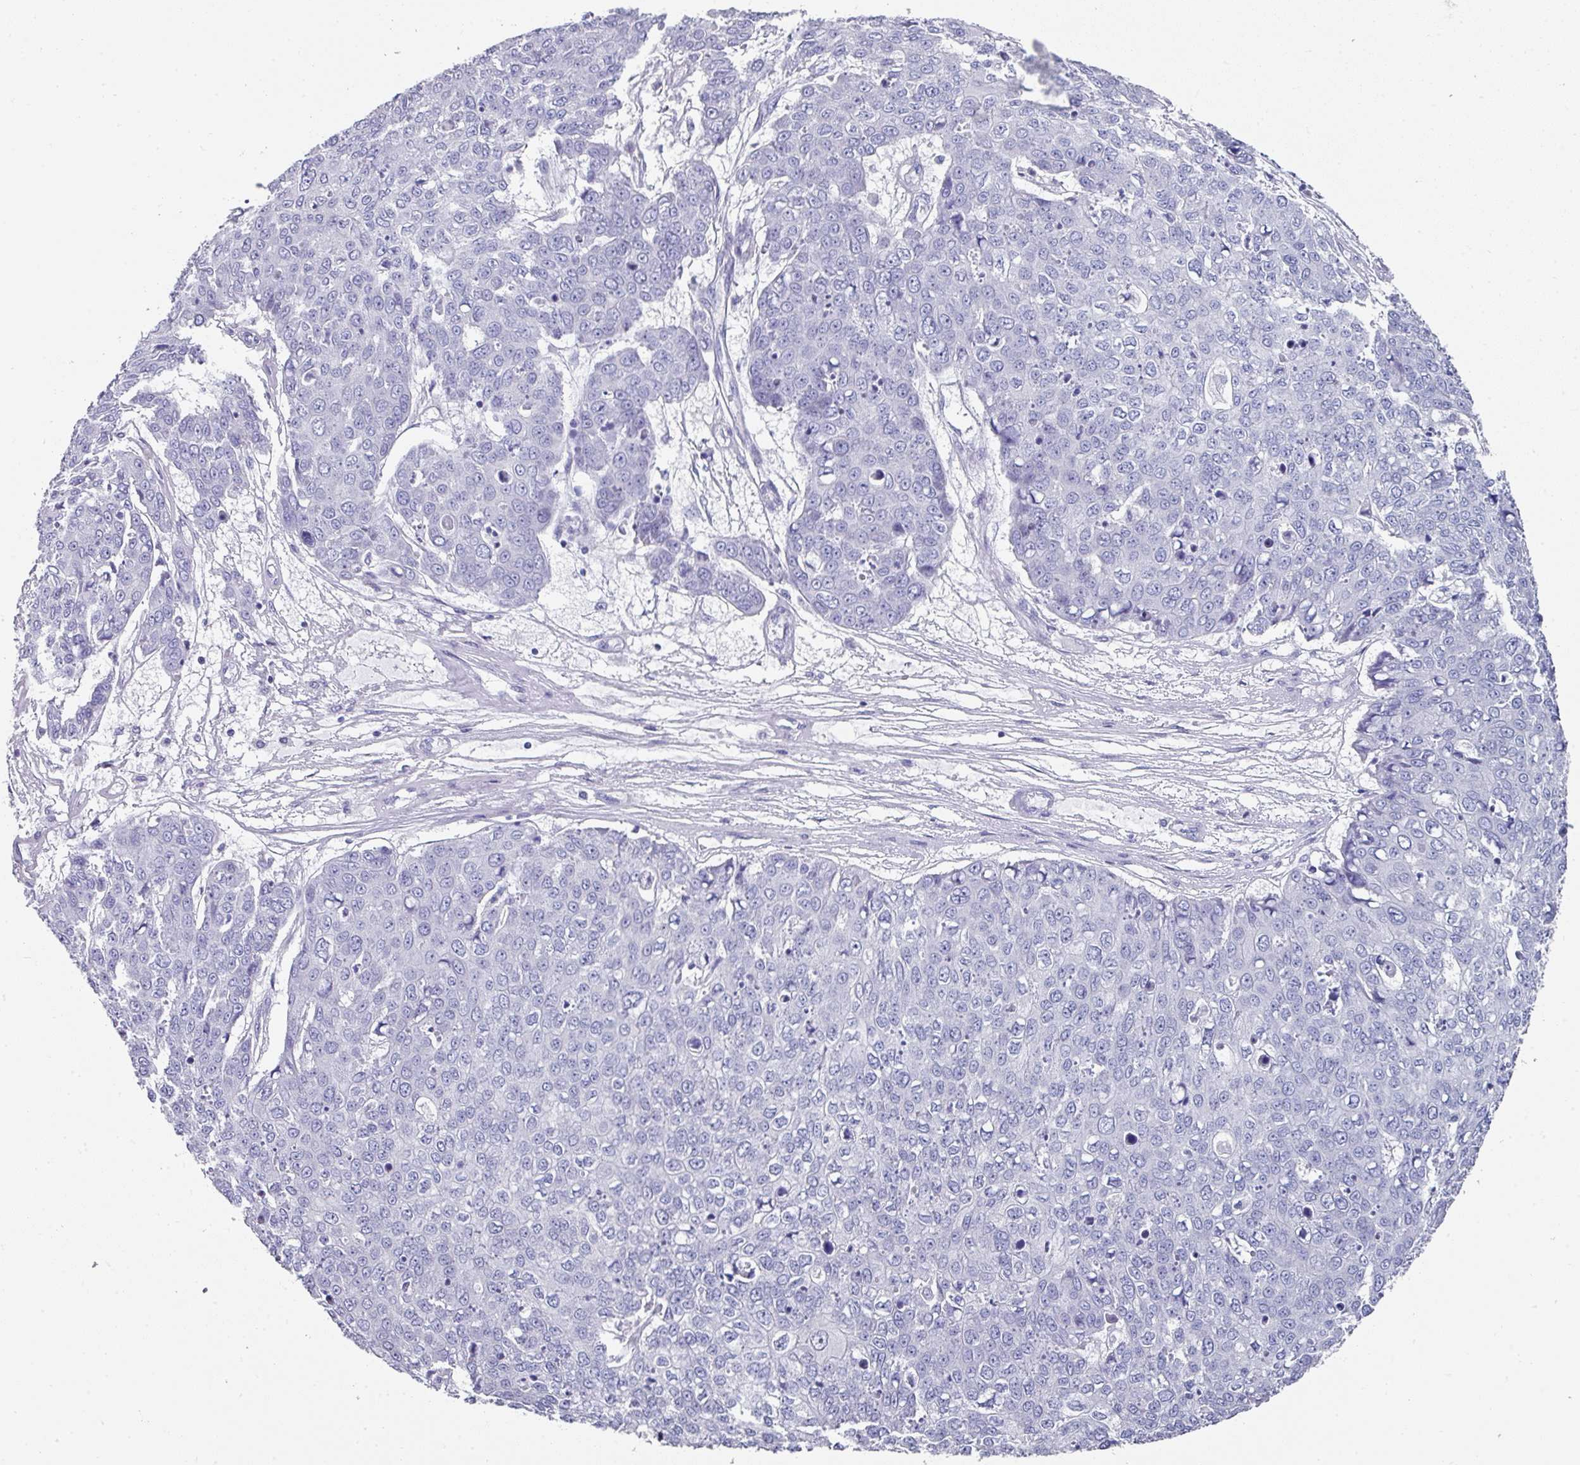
{"staining": {"intensity": "negative", "quantity": "none", "location": "none"}, "tissue": "skin cancer", "cell_type": "Tumor cells", "image_type": "cancer", "snomed": [{"axis": "morphology", "description": "Normal tissue, NOS"}, {"axis": "morphology", "description": "Squamous cell carcinoma, NOS"}, {"axis": "topography", "description": "Skin"}], "caption": "Histopathology image shows no protein expression in tumor cells of squamous cell carcinoma (skin) tissue. (DAB (3,3'-diaminobenzidine) IHC visualized using brightfield microscopy, high magnification).", "gene": "SETBP1", "patient": {"sex": "male", "age": 72}}